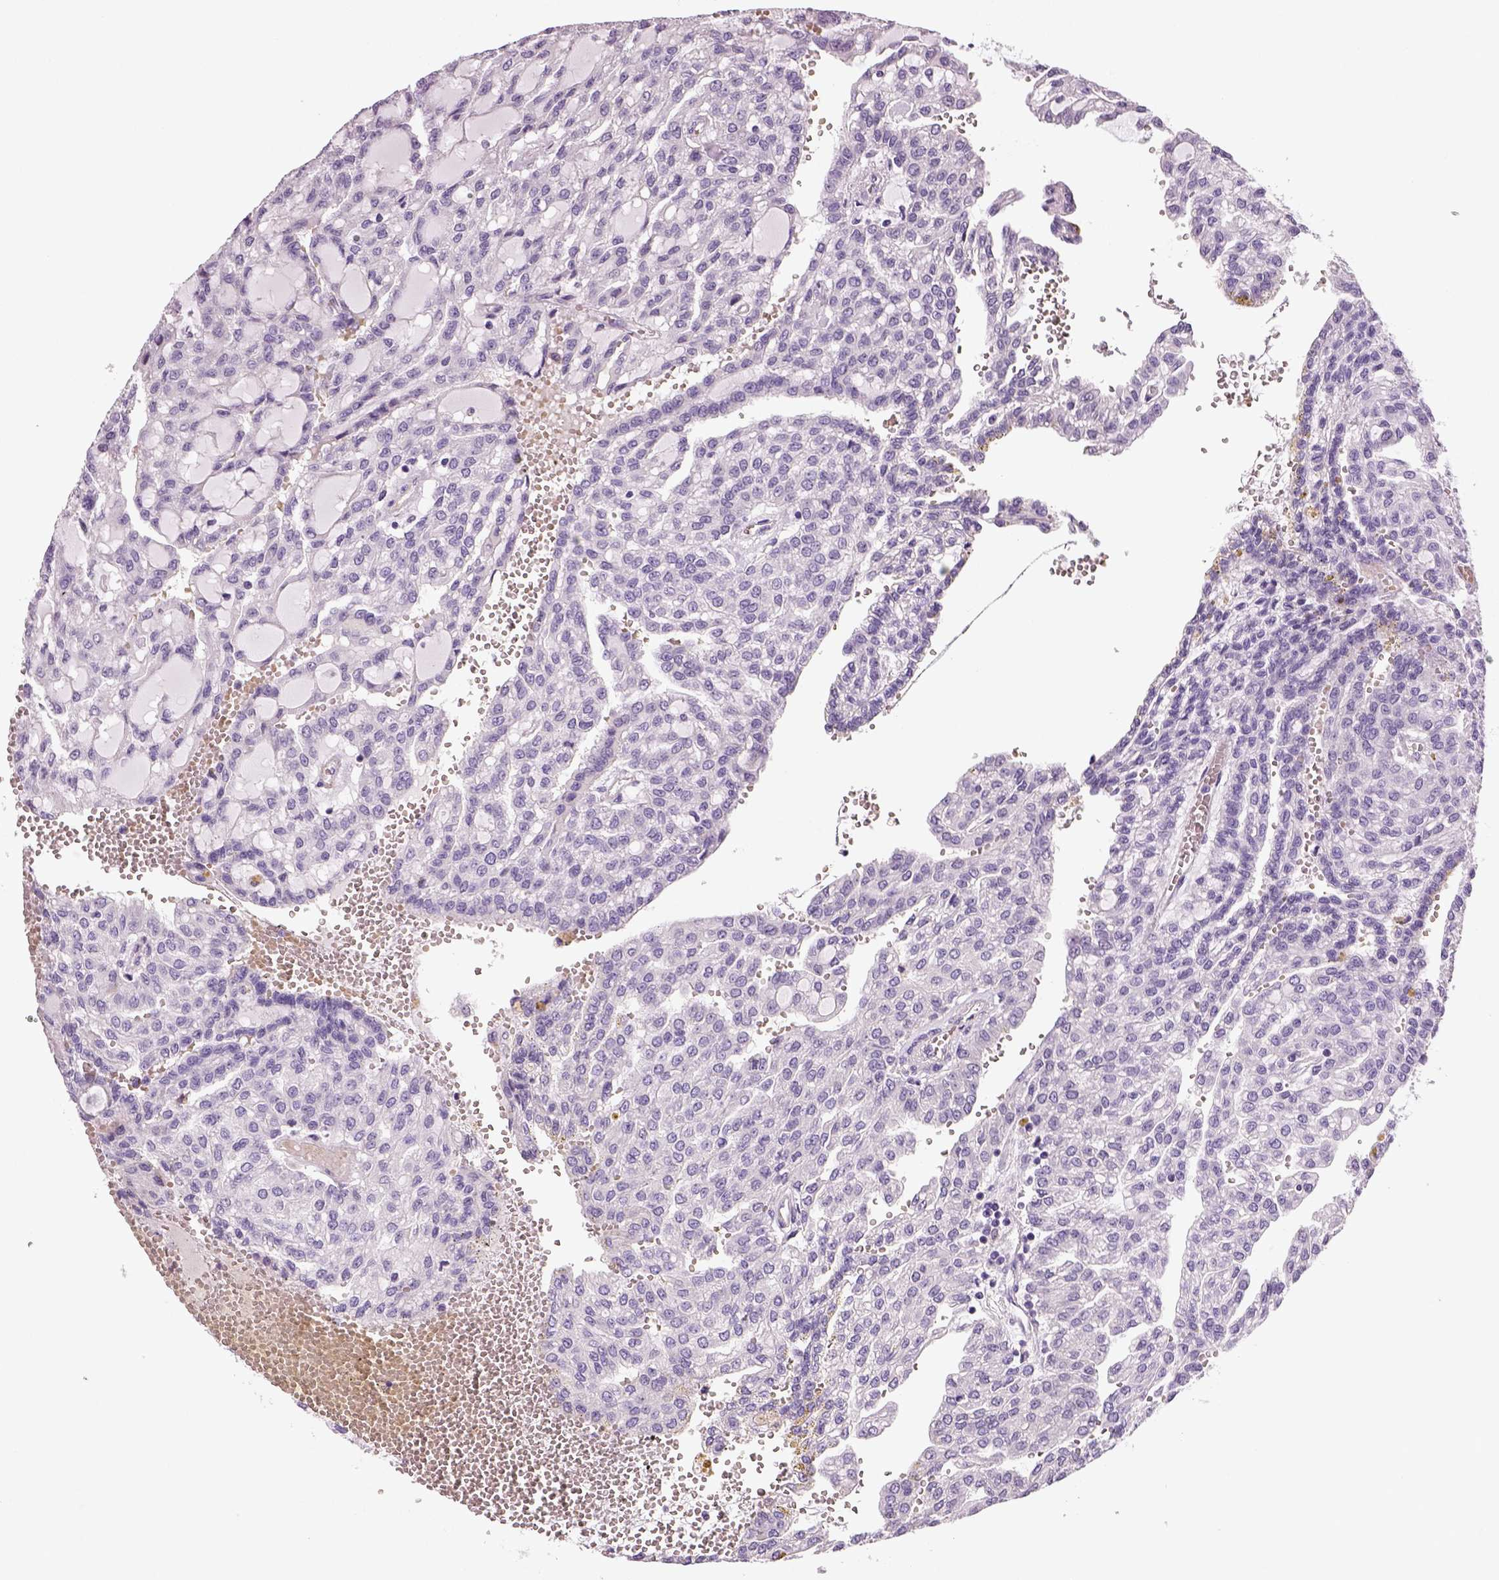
{"staining": {"intensity": "negative", "quantity": "none", "location": "none"}, "tissue": "renal cancer", "cell_type": "Tumor cells", "image_type": "cancer", "snomed": [{"axis": "morphology", "description": "Adenocarcinoma, NOS"}, {"axis": "topography", "description": "Kidney"}], "caption": "Human adenocarcinoma (renal) stained for a protein using IHC exhibits no expression in tumor cells.", "gene": "TSPAN7", "patient": {"sex": "male", "age": 63}}